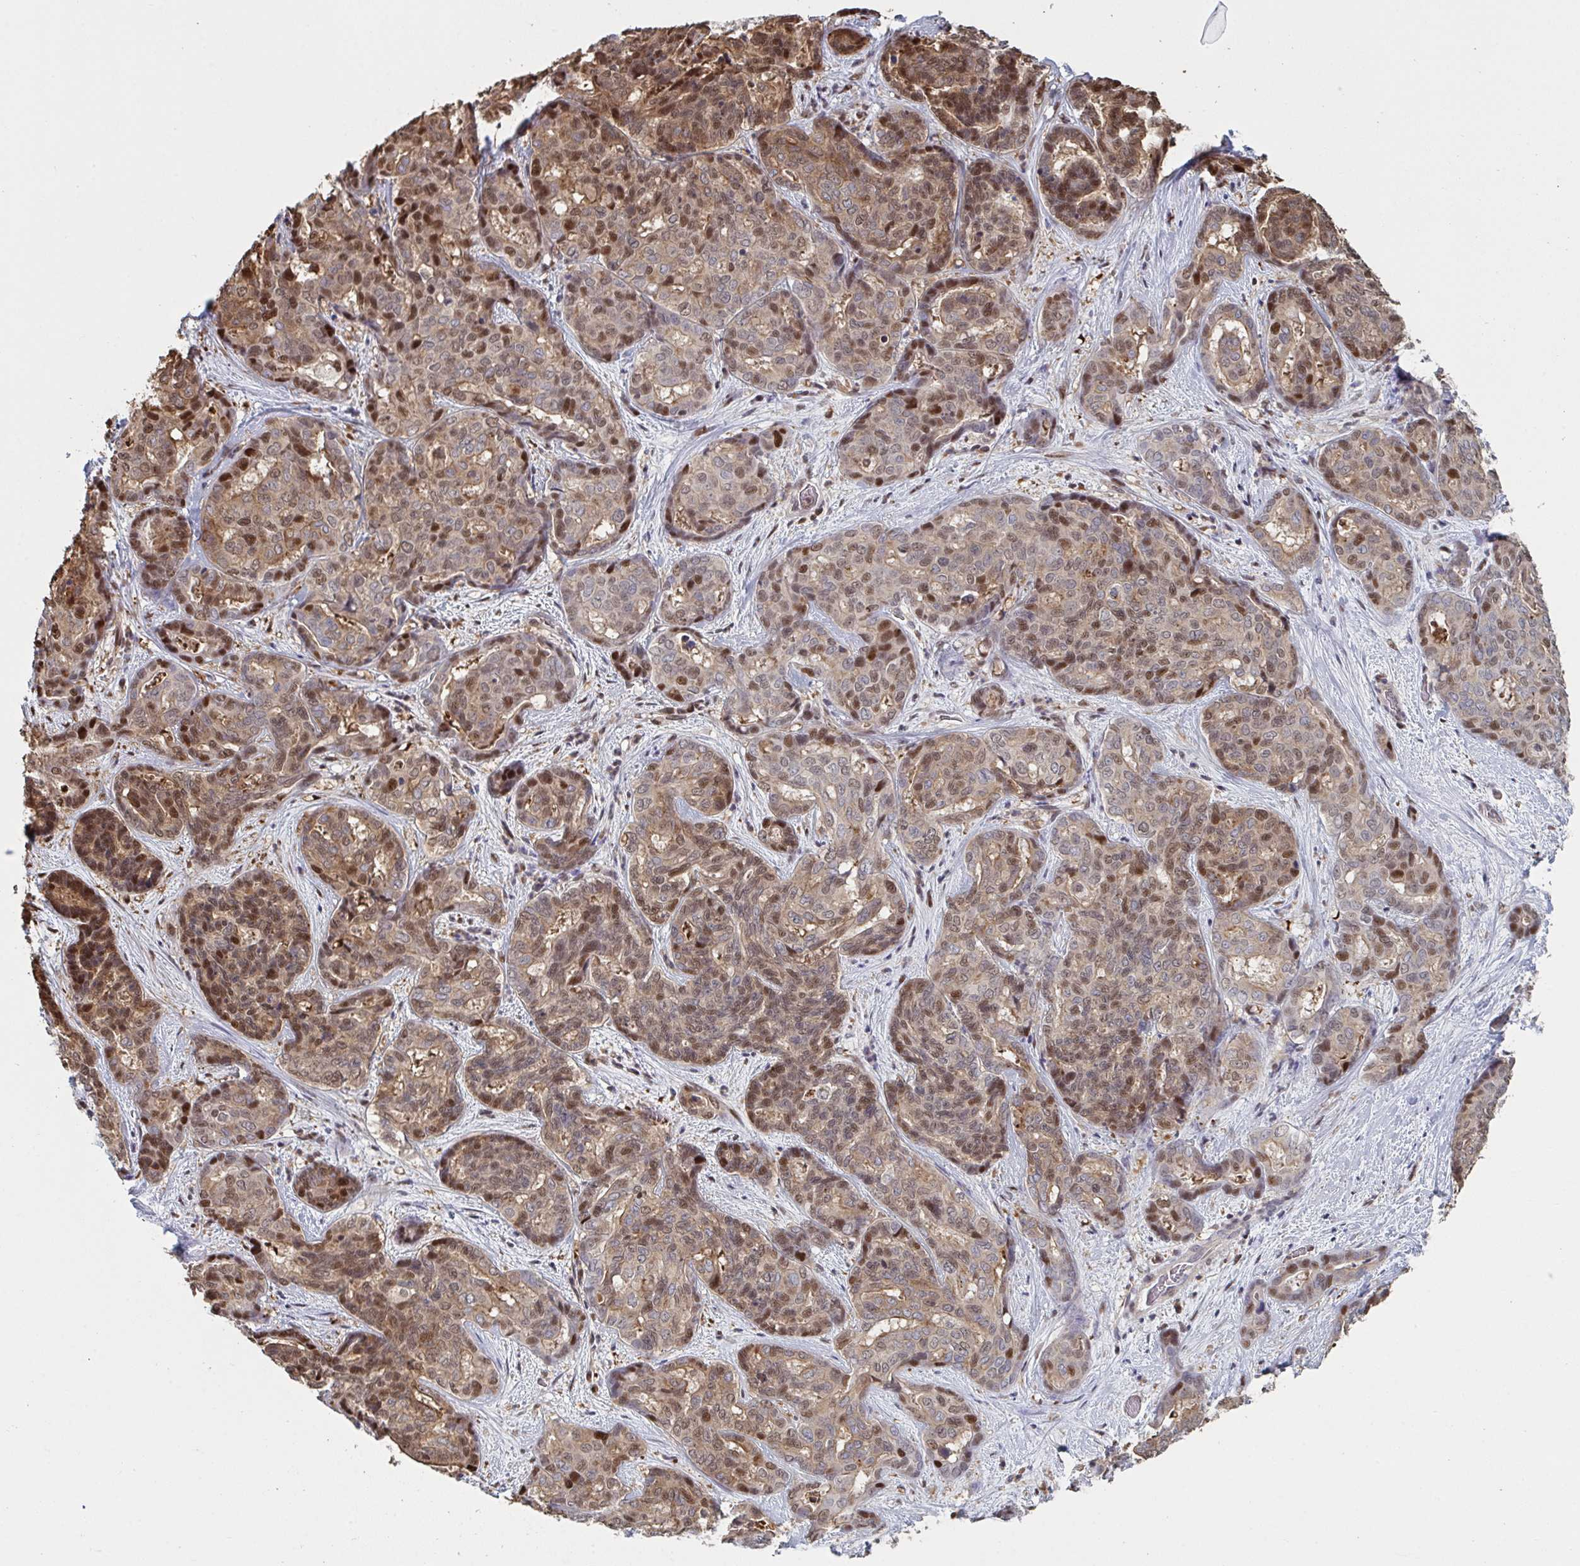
{"staining": {"intensity": "moderate", "quantity": "25%-75%", "location": "nuclear"}, "tissue": "liver cancer", "cell_type": "Tumor cells", "image_type": "cancer", "snomed": [{"axis": "morphology", "description": "Cholangiocarcinoma"}, {"axis": "topography", "description": "Liver"}], "caption": "DAB immunohistochemical staining of human liver cancer exhibits moderate nuclear protein expression in about 25%-75% of tumor cells.", "gene": "ACD", "patient": {"sex": "female", "age": 64}}